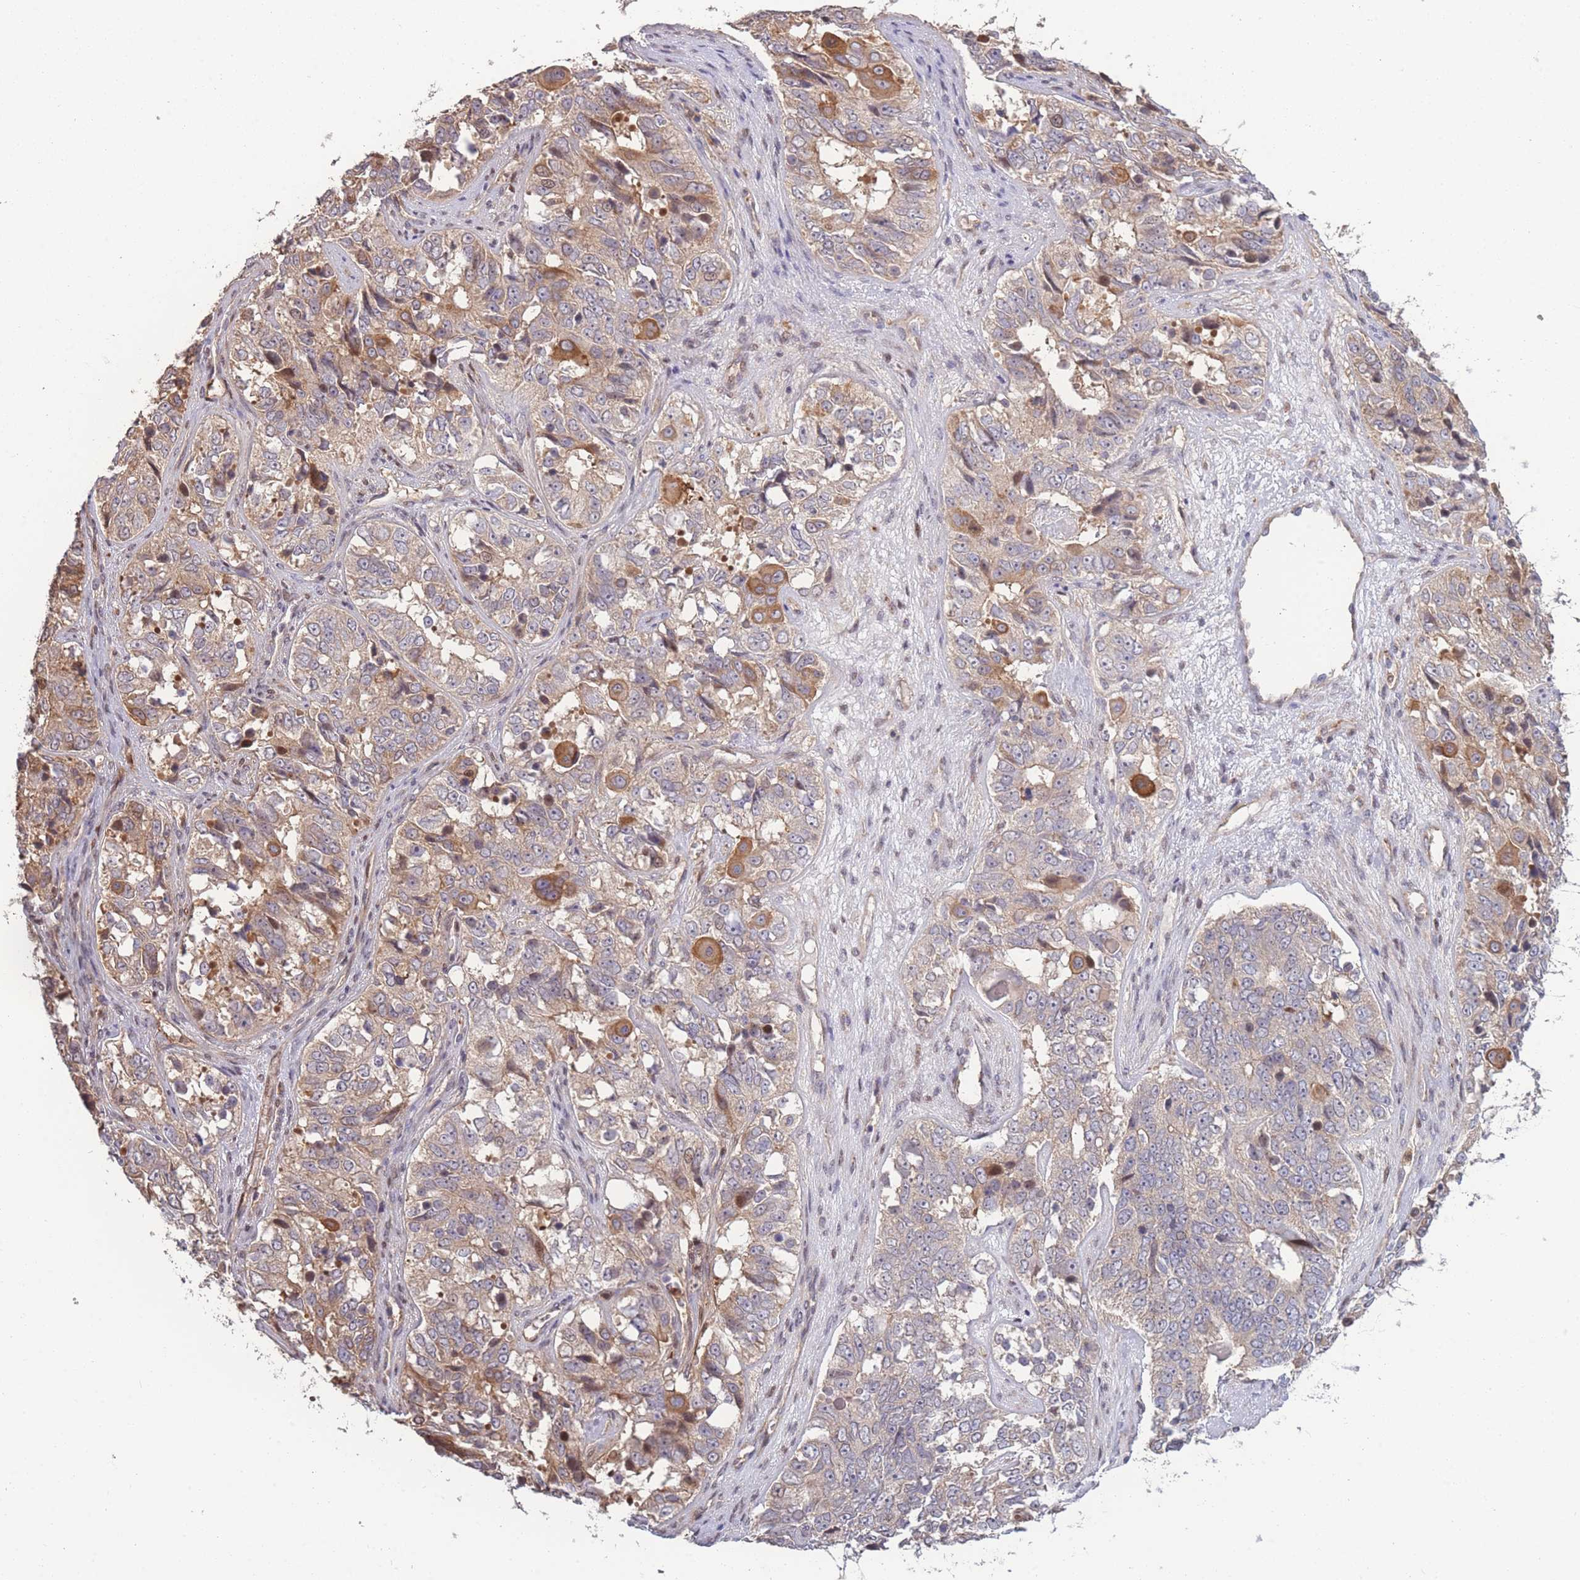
{"staining": {"intensity": "moderate", "quantity": "<25%", "location": "cytoplasmic/membranous"}, "tissue": "ovarian cancer", "cell_type": "Tumor cells", "image_type": "cancer", "snomed": [{"axis": "morphology", "description": "Carcinoma, endometroid"}, {"axis": "topography", "description": "Ovary"}], "caption": "Tumor cells exhibit low levels of moderate cytoplasmic/membranous staining in about <25% of cells in human ovarian endometroid carcinoma.", "gene": "STEAP3", "patient": {"sex": "female", "age": 51}}